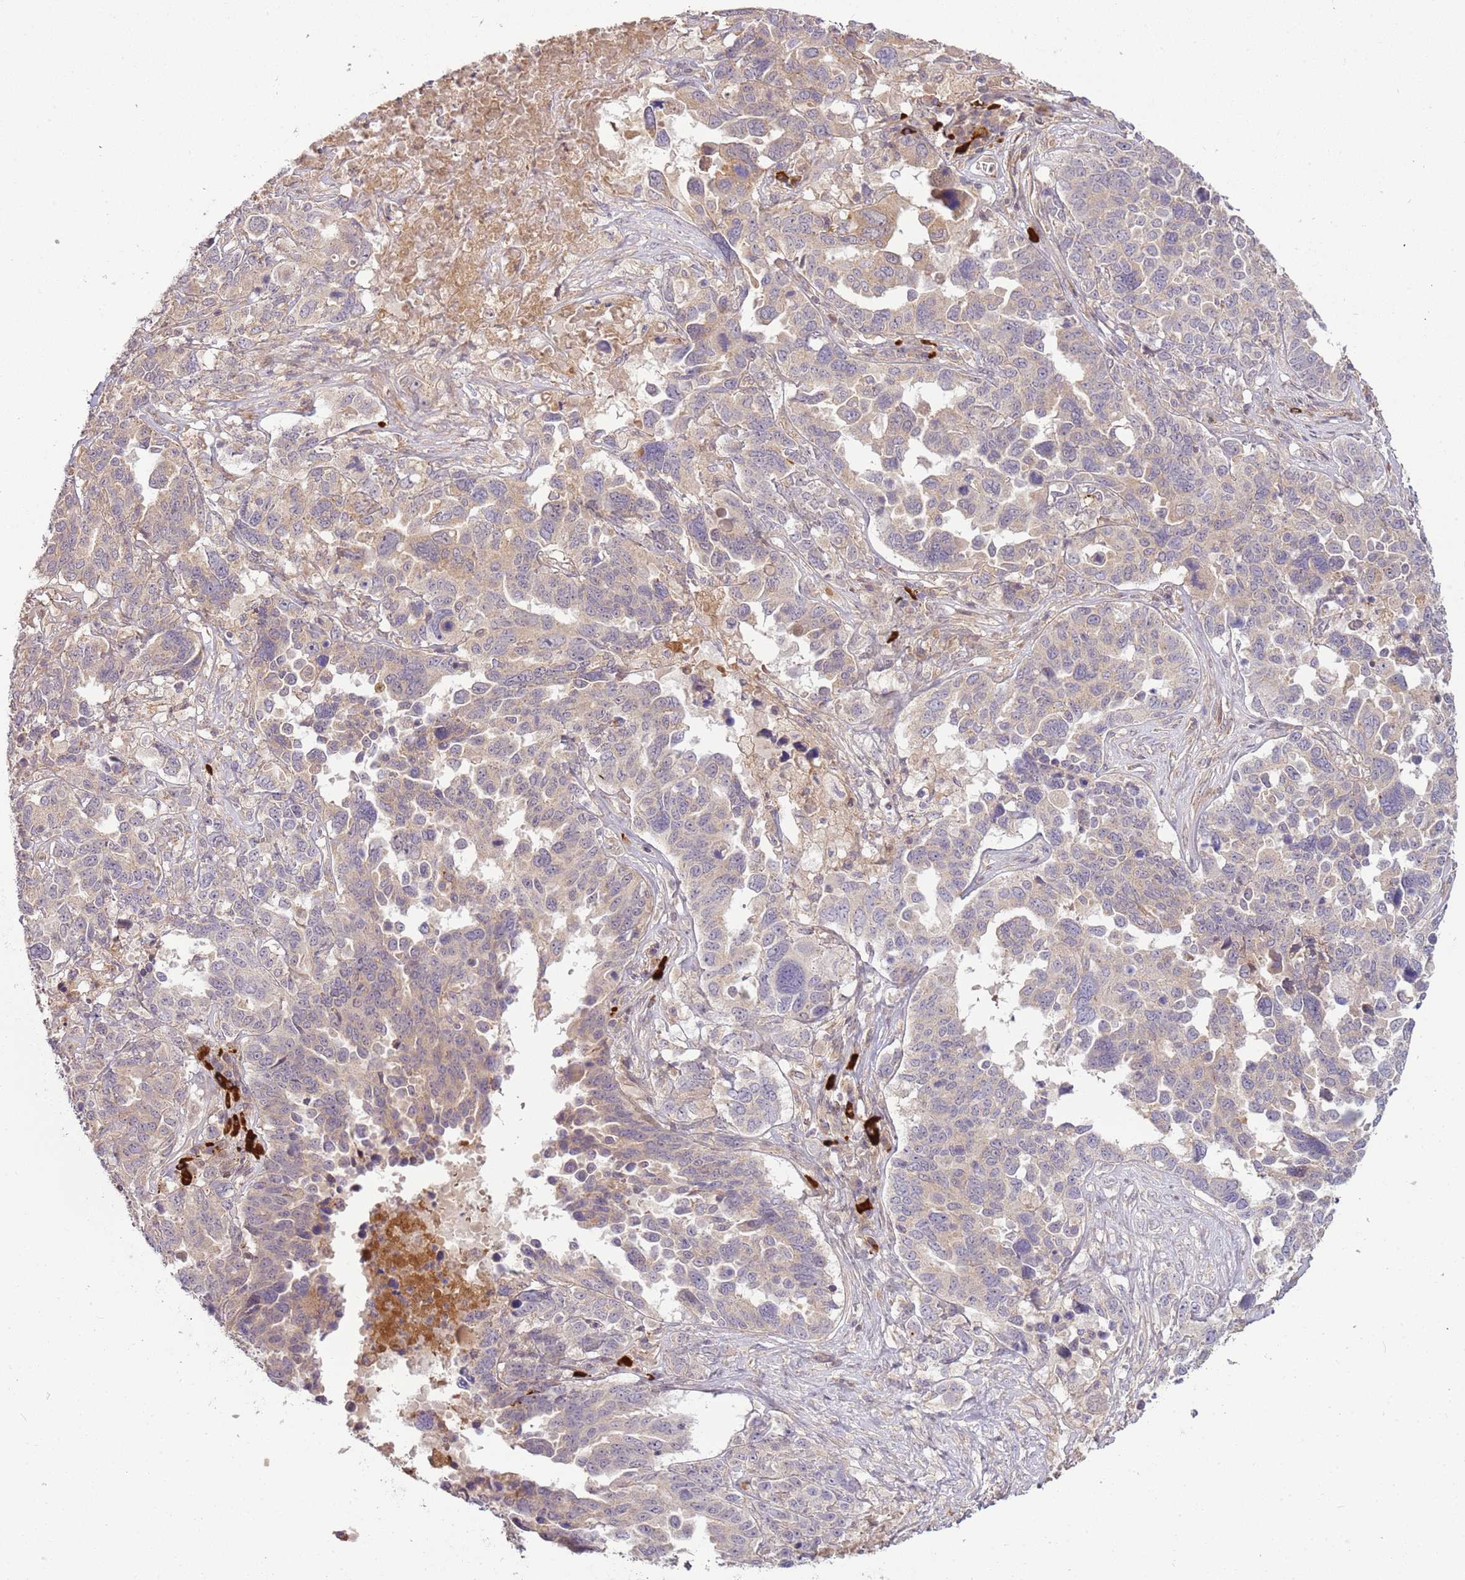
{"staining": {"intensity": "weak", "quantity": "<25%", "location": "cytoplasmic/membranous"}, "tissue": "ovarian cancer", "cell_type": "Tumor cells", "image_type": "cancer", "snomed": [{"axis": "morphology", "description": "Carcinoma, endometroid"}, {"axis": "topography", "description": "Ovary"}], "caption": "Tumor cells show no significant protein staining in endometroid carcinoma (ovarian).", "gene": "RNF128", "patient": {"sex": "female", "age": 62}}